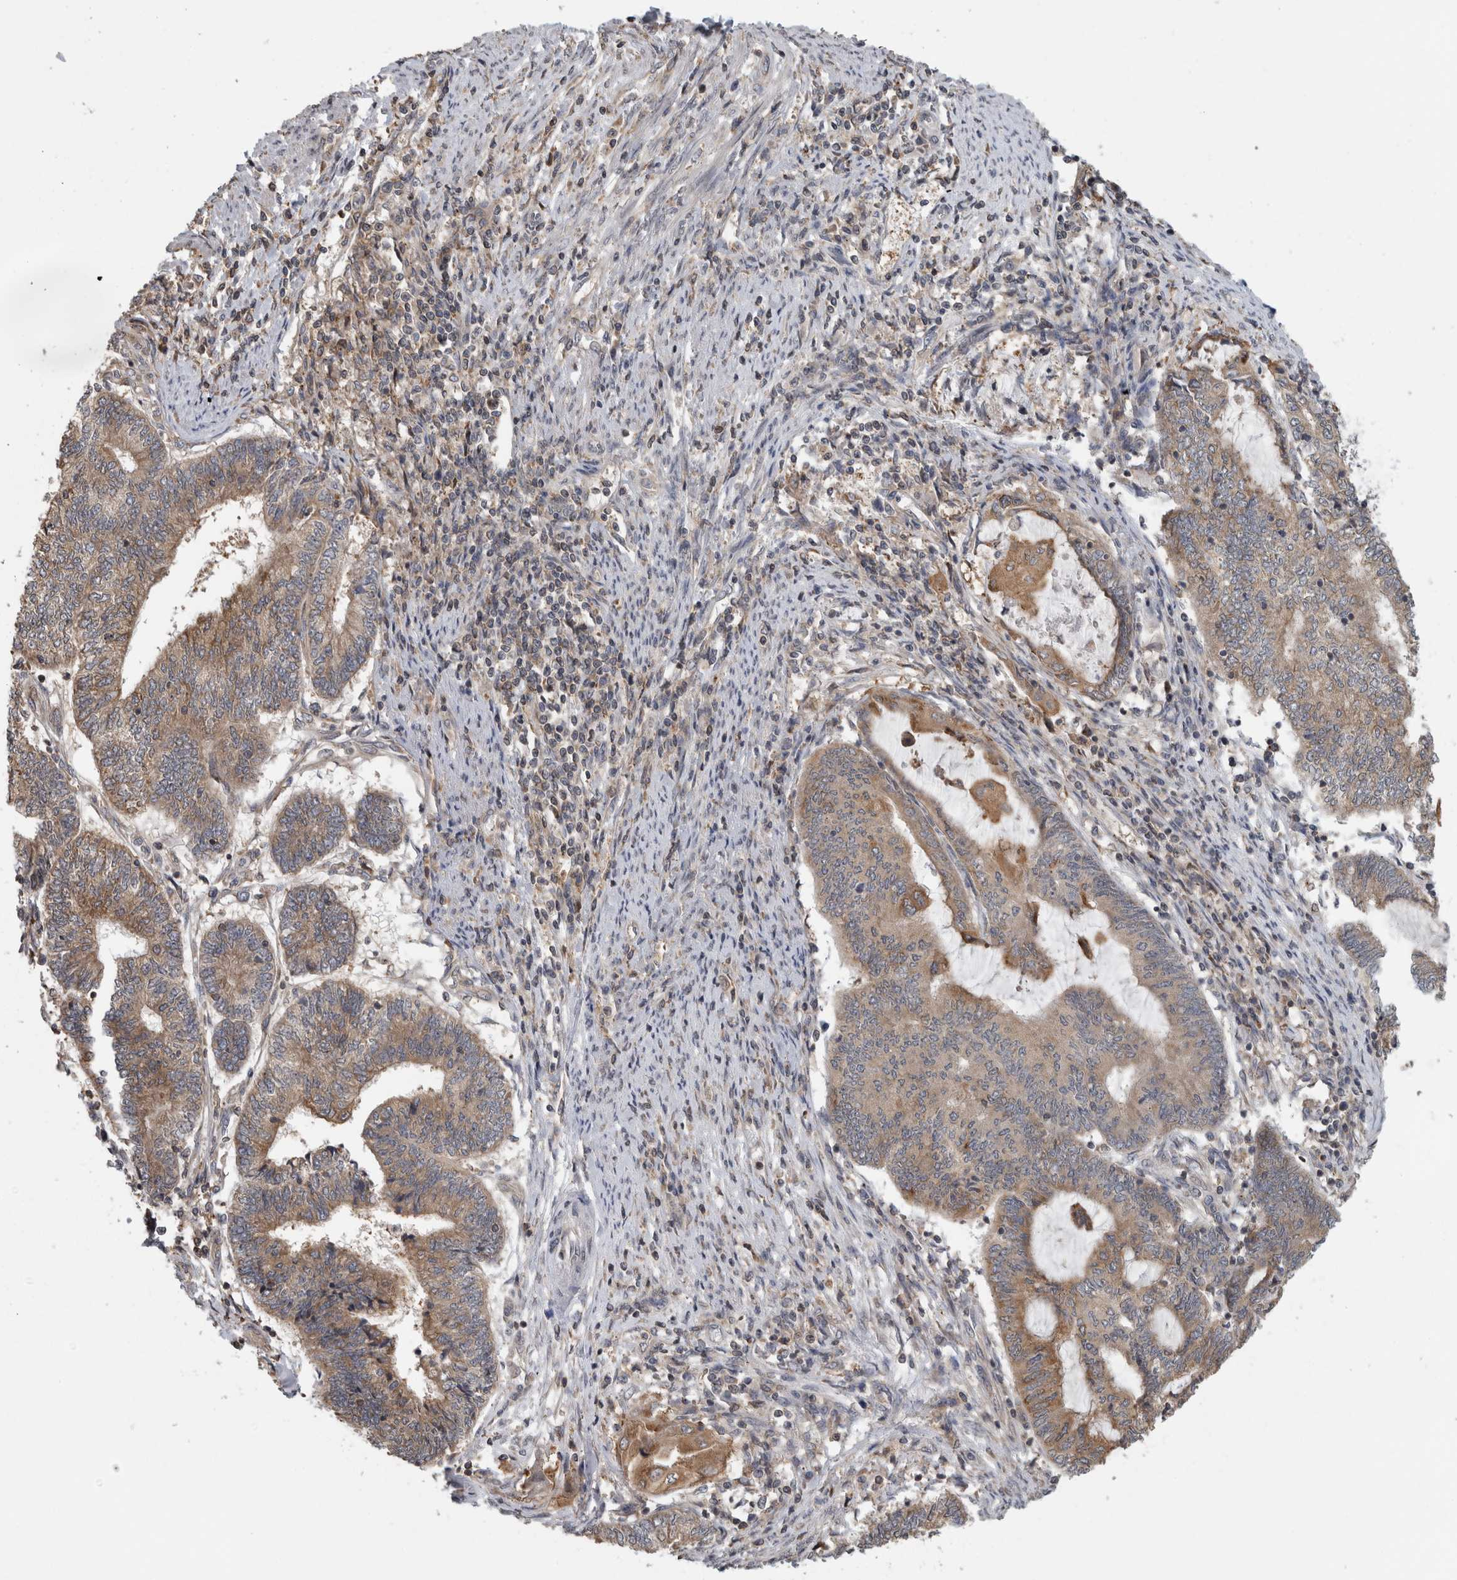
{"staining": {"intensity": "moderate", "quantity": "<25%", "location": "cytoplasmic/membranous"}, "tissue": "endometrial cancer", "cell_type": "Tumor cells", "image_type": "cancer", "snomed": [{"axis": "morphology", "description": "Adenocarcinoma, NOS"}, {"axis": "topography", "description": "Uterus"}, {"axis": "topography", "description": "Endometrium"}], "caption": "Immunohistochemistry (DAB (3,3'-diaminobenzidine)) staining of human adenocarcinoma (endometrial) shows moderate cytoplasmic/membranous protein expression in approximately <25% of tumor cells.", "gene": "PARP6", "patient": {"sex": "female", "age": 70}}